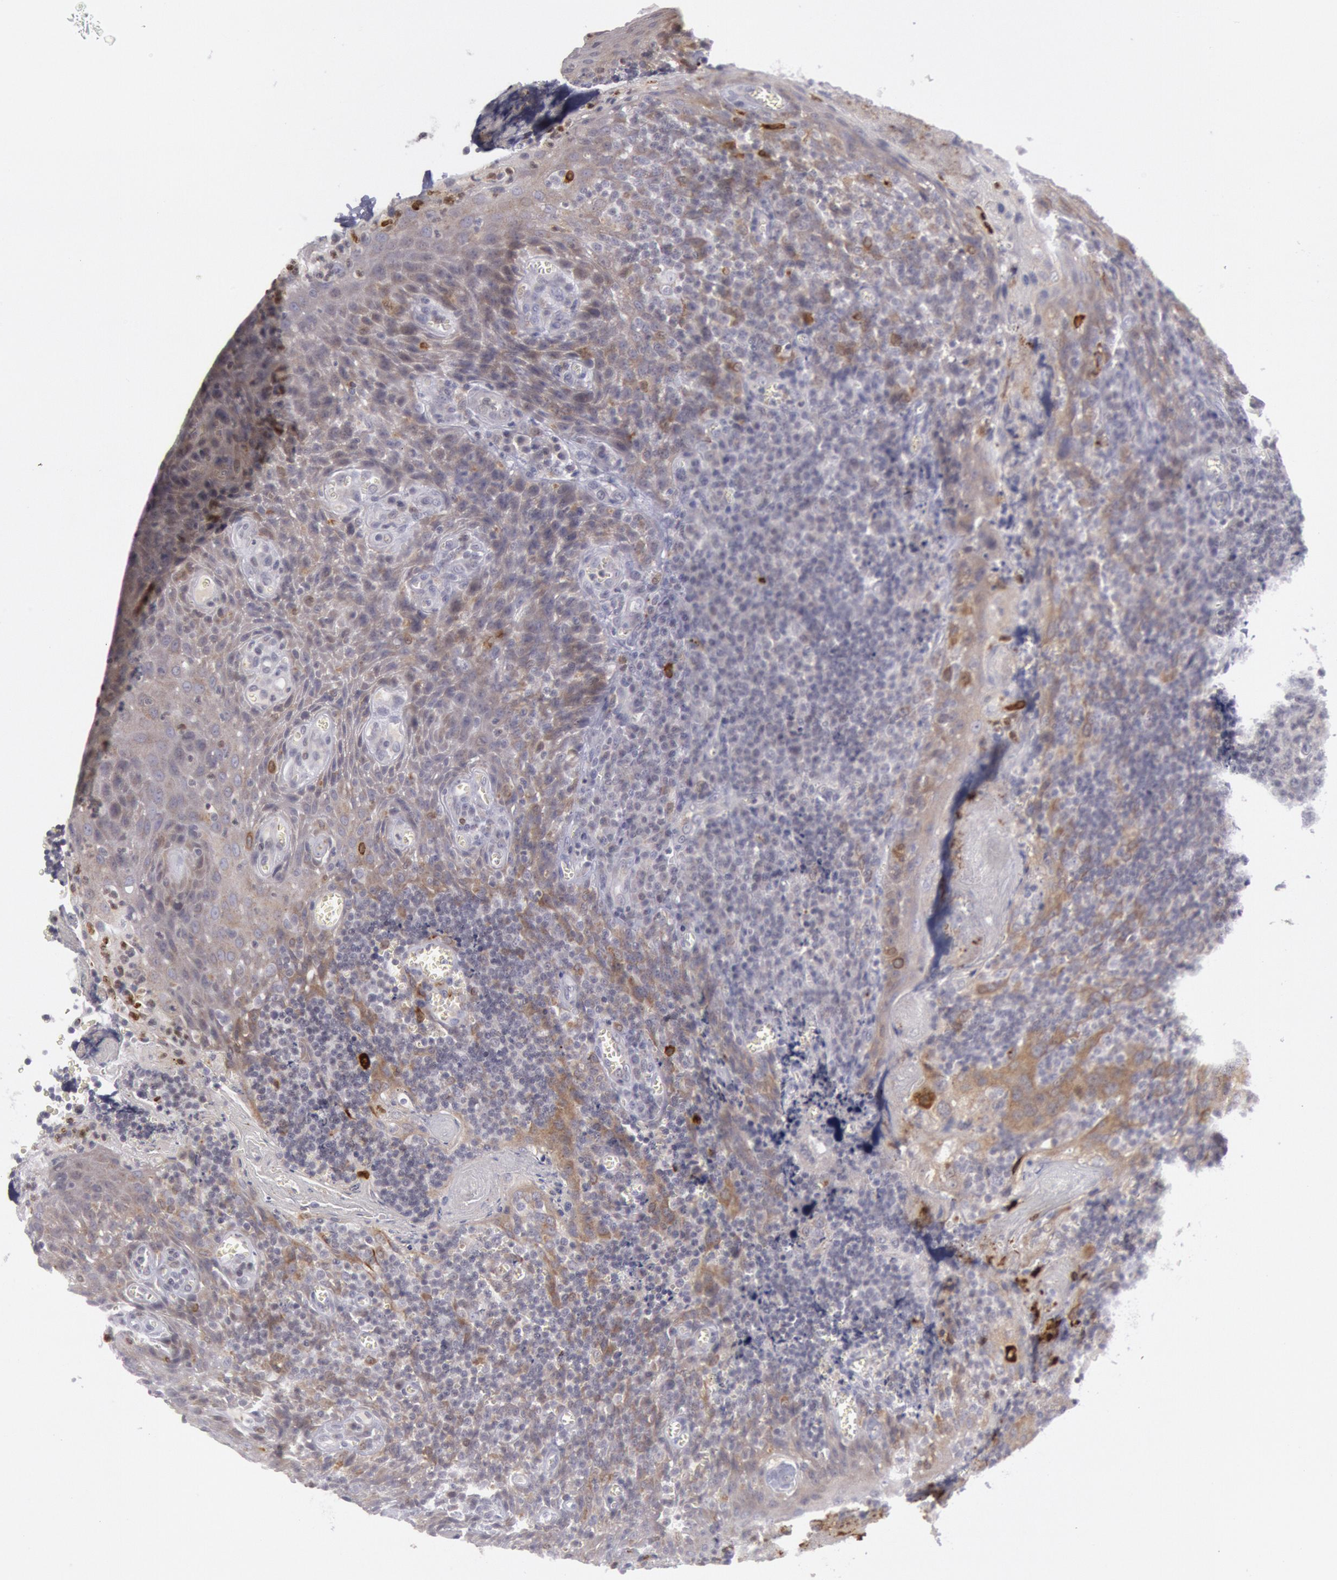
{"staining": {"intensity": "negative", "quantity": "none", "location": "none"}, "tissue": "tonsil", "cell_type": "Germinal center cells", "image_type": "normal", "snomed": [{"axis": "morphology", "description": "Normal tissue, NOS"}, {"axis": "topography", "description": "Tonsil"}], "caption": "This is an immunohistochemistry (IHC) photomicrograph of benign tonsil. There is no staining in germinal center cells.", "gene": "PTGS2", "patient": {"sex": "male", "age": 20}}